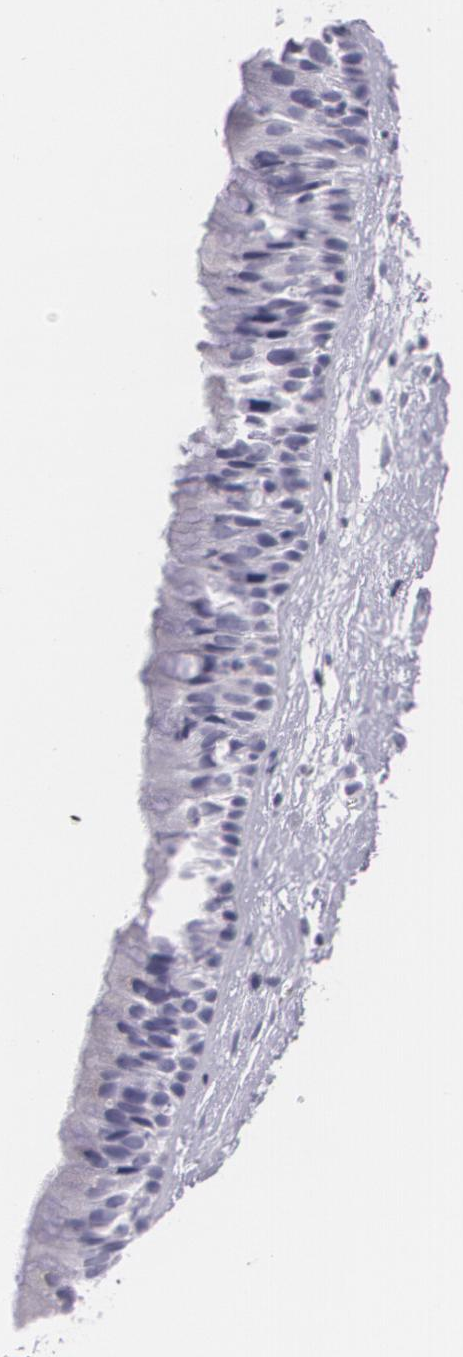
{"staining": {"intensity": "negative", "quantity": "none", "location": "none"}, "tissue": "nasopharynx", "cell_type": "Respiratory epithelial cells", "image_type": "normal", "snomed": [{"axis": "morphology", "description": "Normal tissue, NOS"}, {"axis": "topography", "description": "Nasopharynx"}], "caption": "An image of human nasopharynx is negative for staining in respiratory epithelial cells. (DAB immunohistochemistry, high magnification).", "gene": "DLG4", "patient": {"sex": "male", "age": 13}}